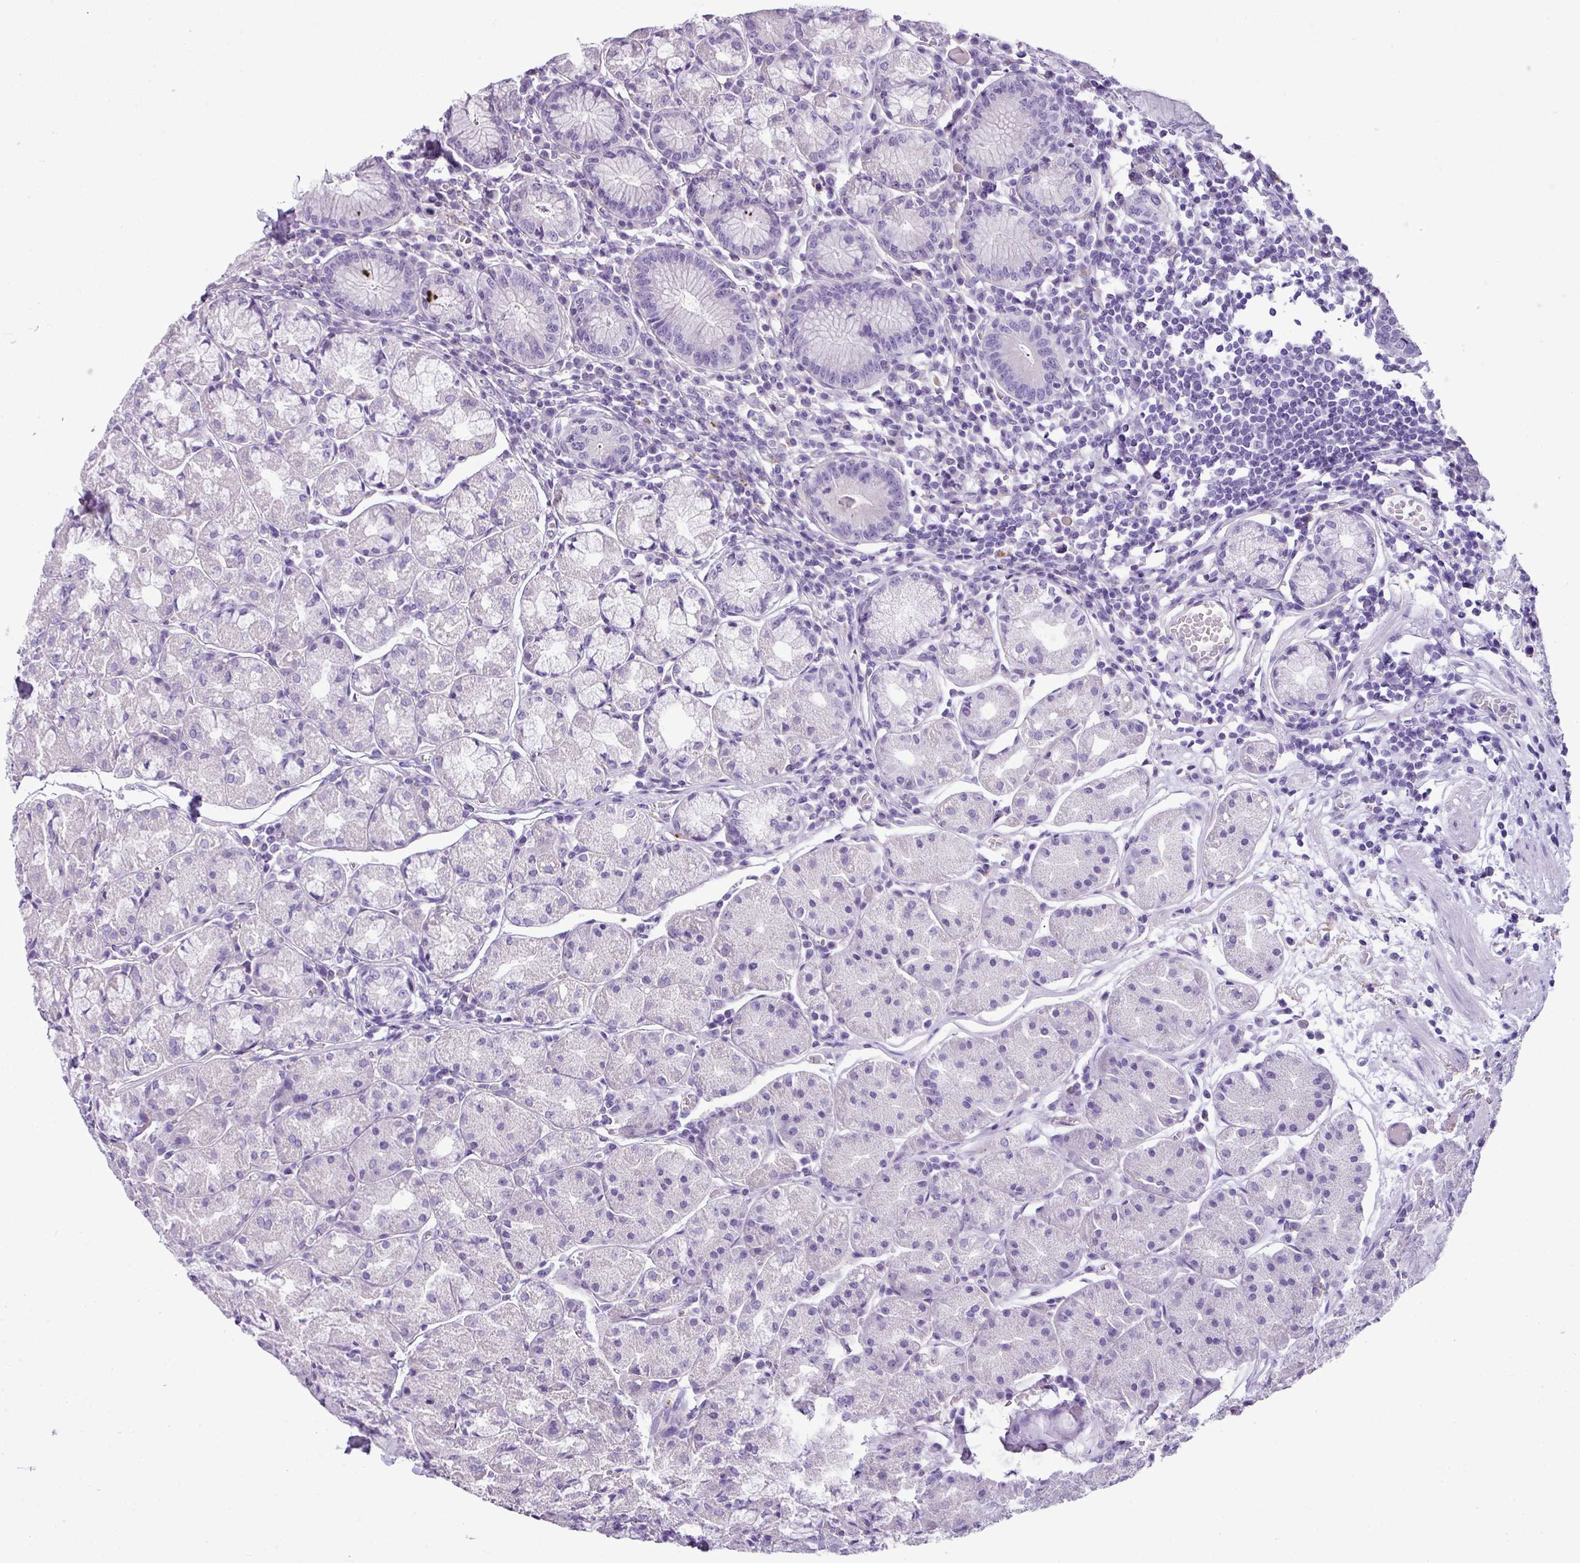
{"staining": {"intensity": "negative", "quantity": "none", "location": "none"}, "tissue": "stomach", "cell_type": "Glandular cells", "image_type": "normal", "snomed": [{"axis": "morphology", "description": "Normal tissue, NOS"}, {"axis": "topography", "description": "Stomach"}], "caption": "IHC of normal stomach displays no expression in glandular cells. (DAB immunohistochemistry (IHC), high magnification).", "gene": "ZNF568", "patient": {"sex": "male", "age": 55}}